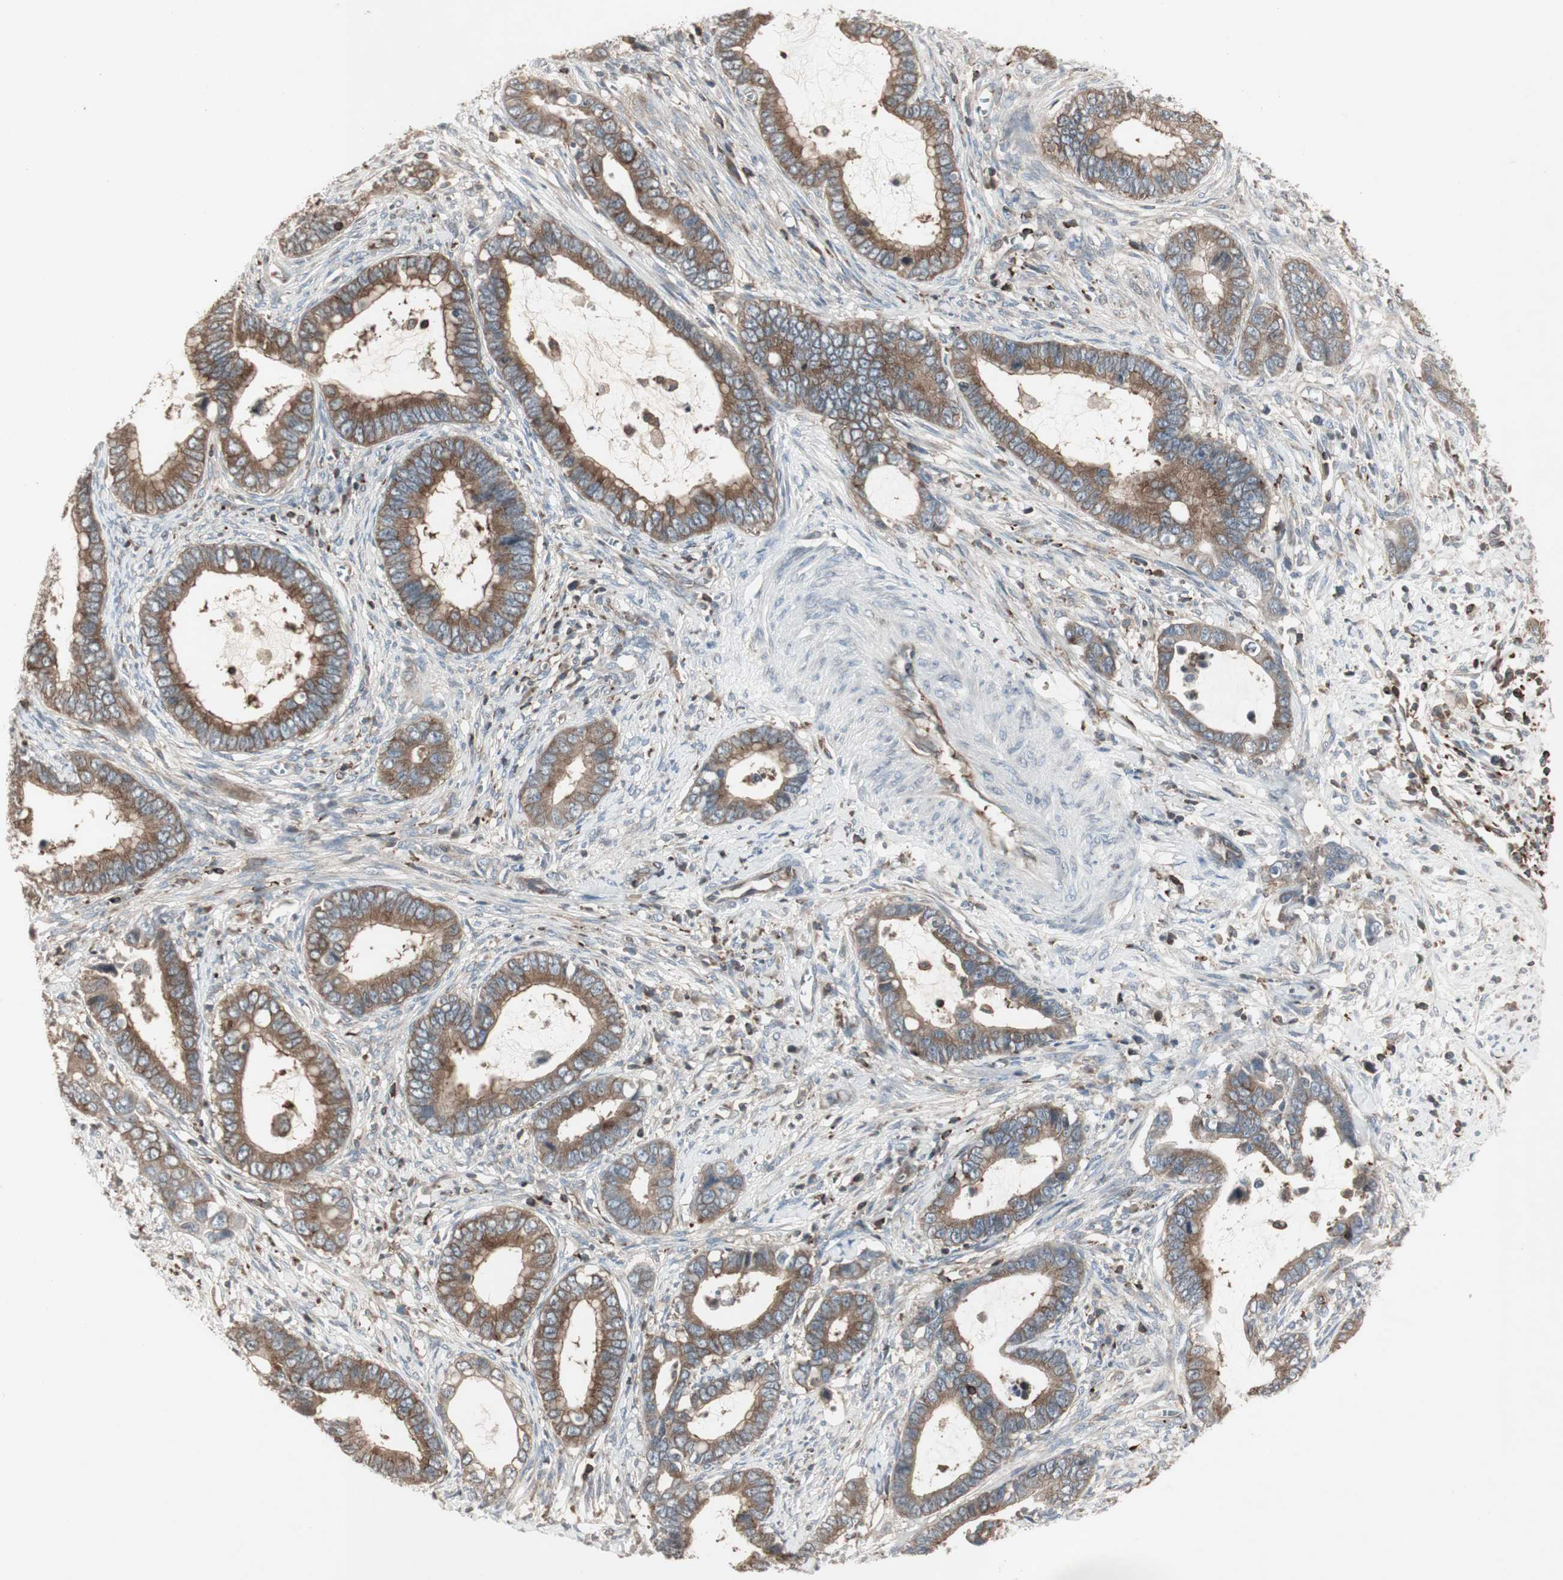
{"staining": {"intensity": "moderate", "quantity": "25%-75%", "location": "cytoplasmic/membranous"}, "tissue": "cervical cancer", "cell_type": "Tumor cells", "image_type": "cancer", "snomed": [{"axis": "morphology", "description": "Adenocarcinoma, NOS"}, {"axis": "topography", "description": "Cervix"}], "caption": "Tumor cells show medium levels of moderate cytoplasmic/membranous staining in approximately 25%-75% of cells in cervical cancer (adenocarcinoma). (Brightfield microscopy of DAB IHC at high magnification).", "gene": "ARHGEF1", "patient": {"sex": "female", "age": 44}}